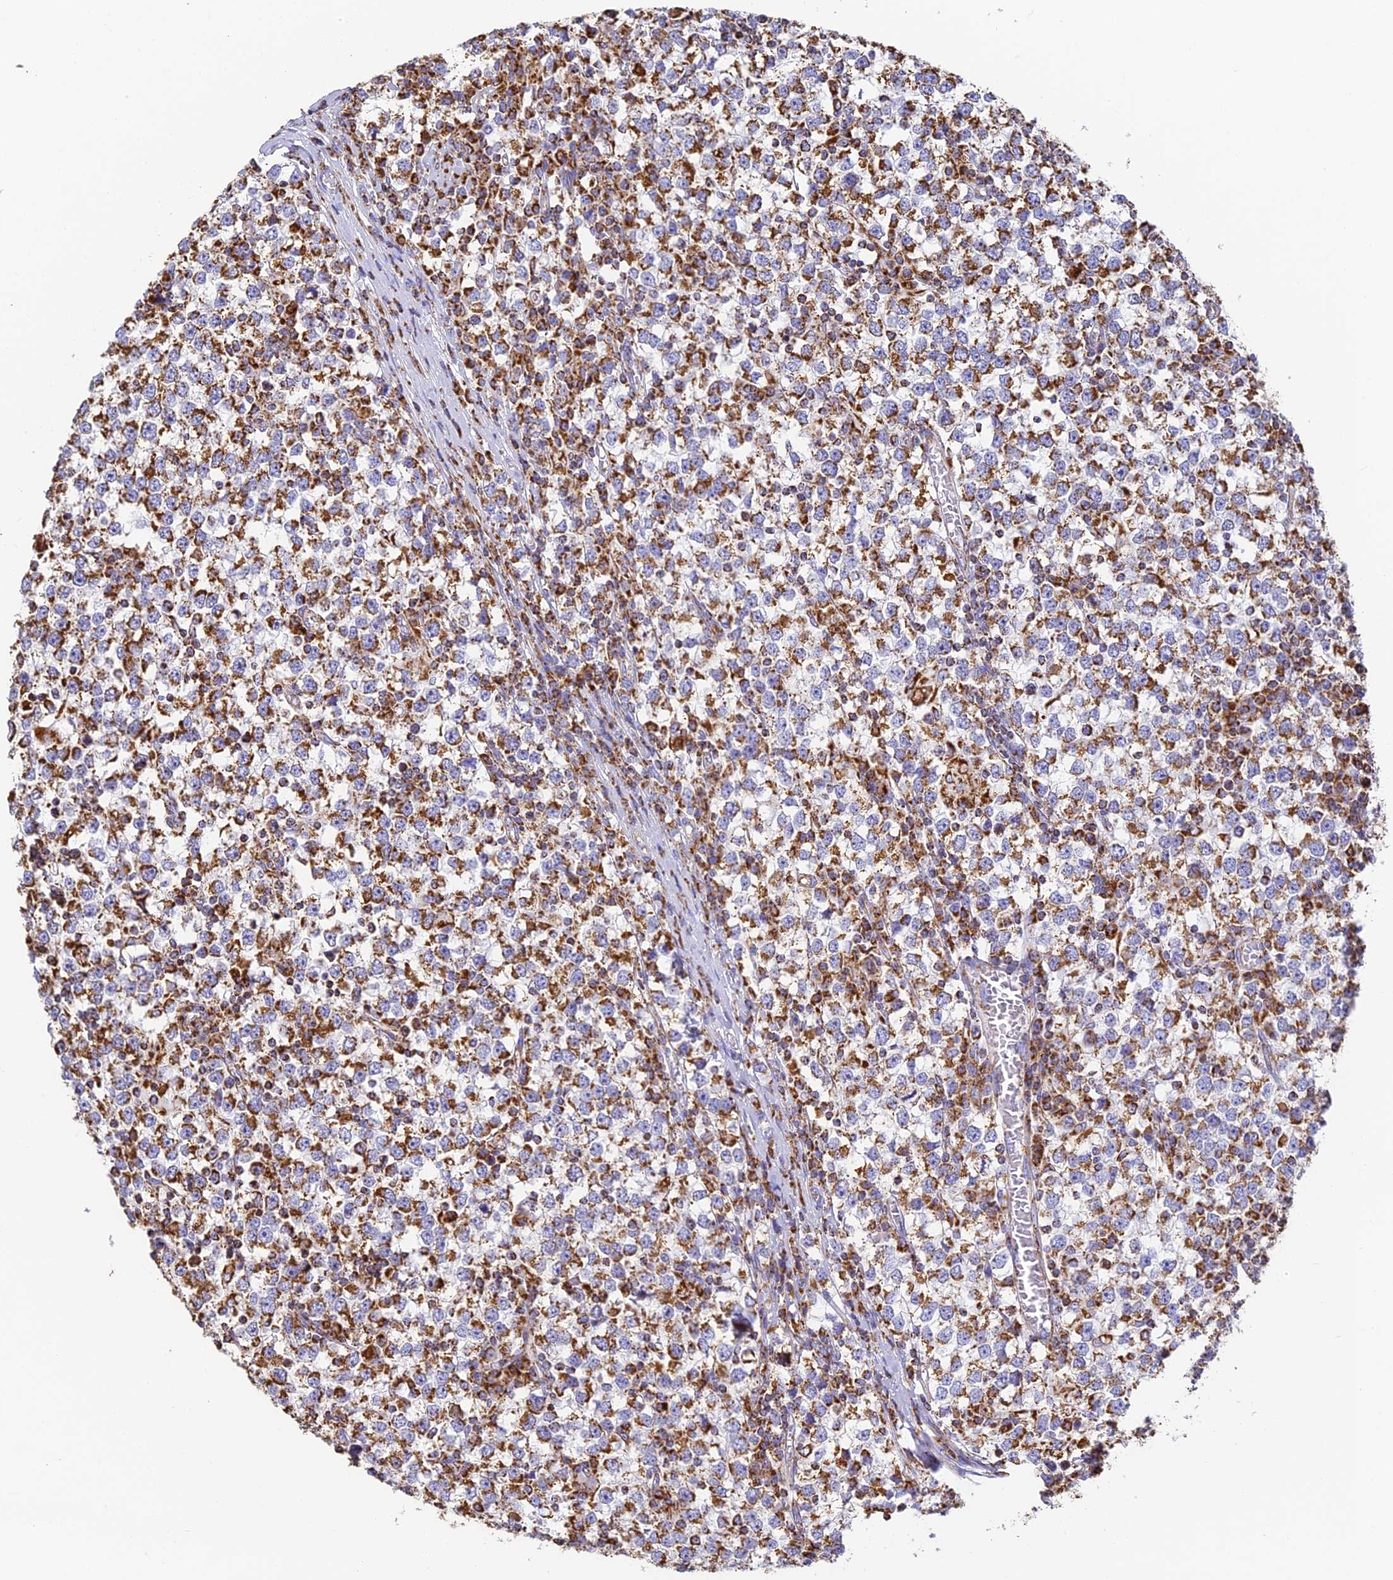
{"staining": {"intensity": "strong", "quantity": "25%-75%", "location": "cytoplasmic/membranous"}, "tissue": "testis cancer", "cell_type": "Tumor cells", "image_type": "cancer", "snomed": [{"axis": "morphology", "description": "Seminoma, NOS"}, {"axis": "topography", "description": "Testis"}], "caption": "A photomicrograph of seminoma (testis) stained for a protein exhibits strong cytoplasmic/membranous brown staining in tumor cells.", "gene": "COX6C", "patient": {"sex": "male", "age": 65}}